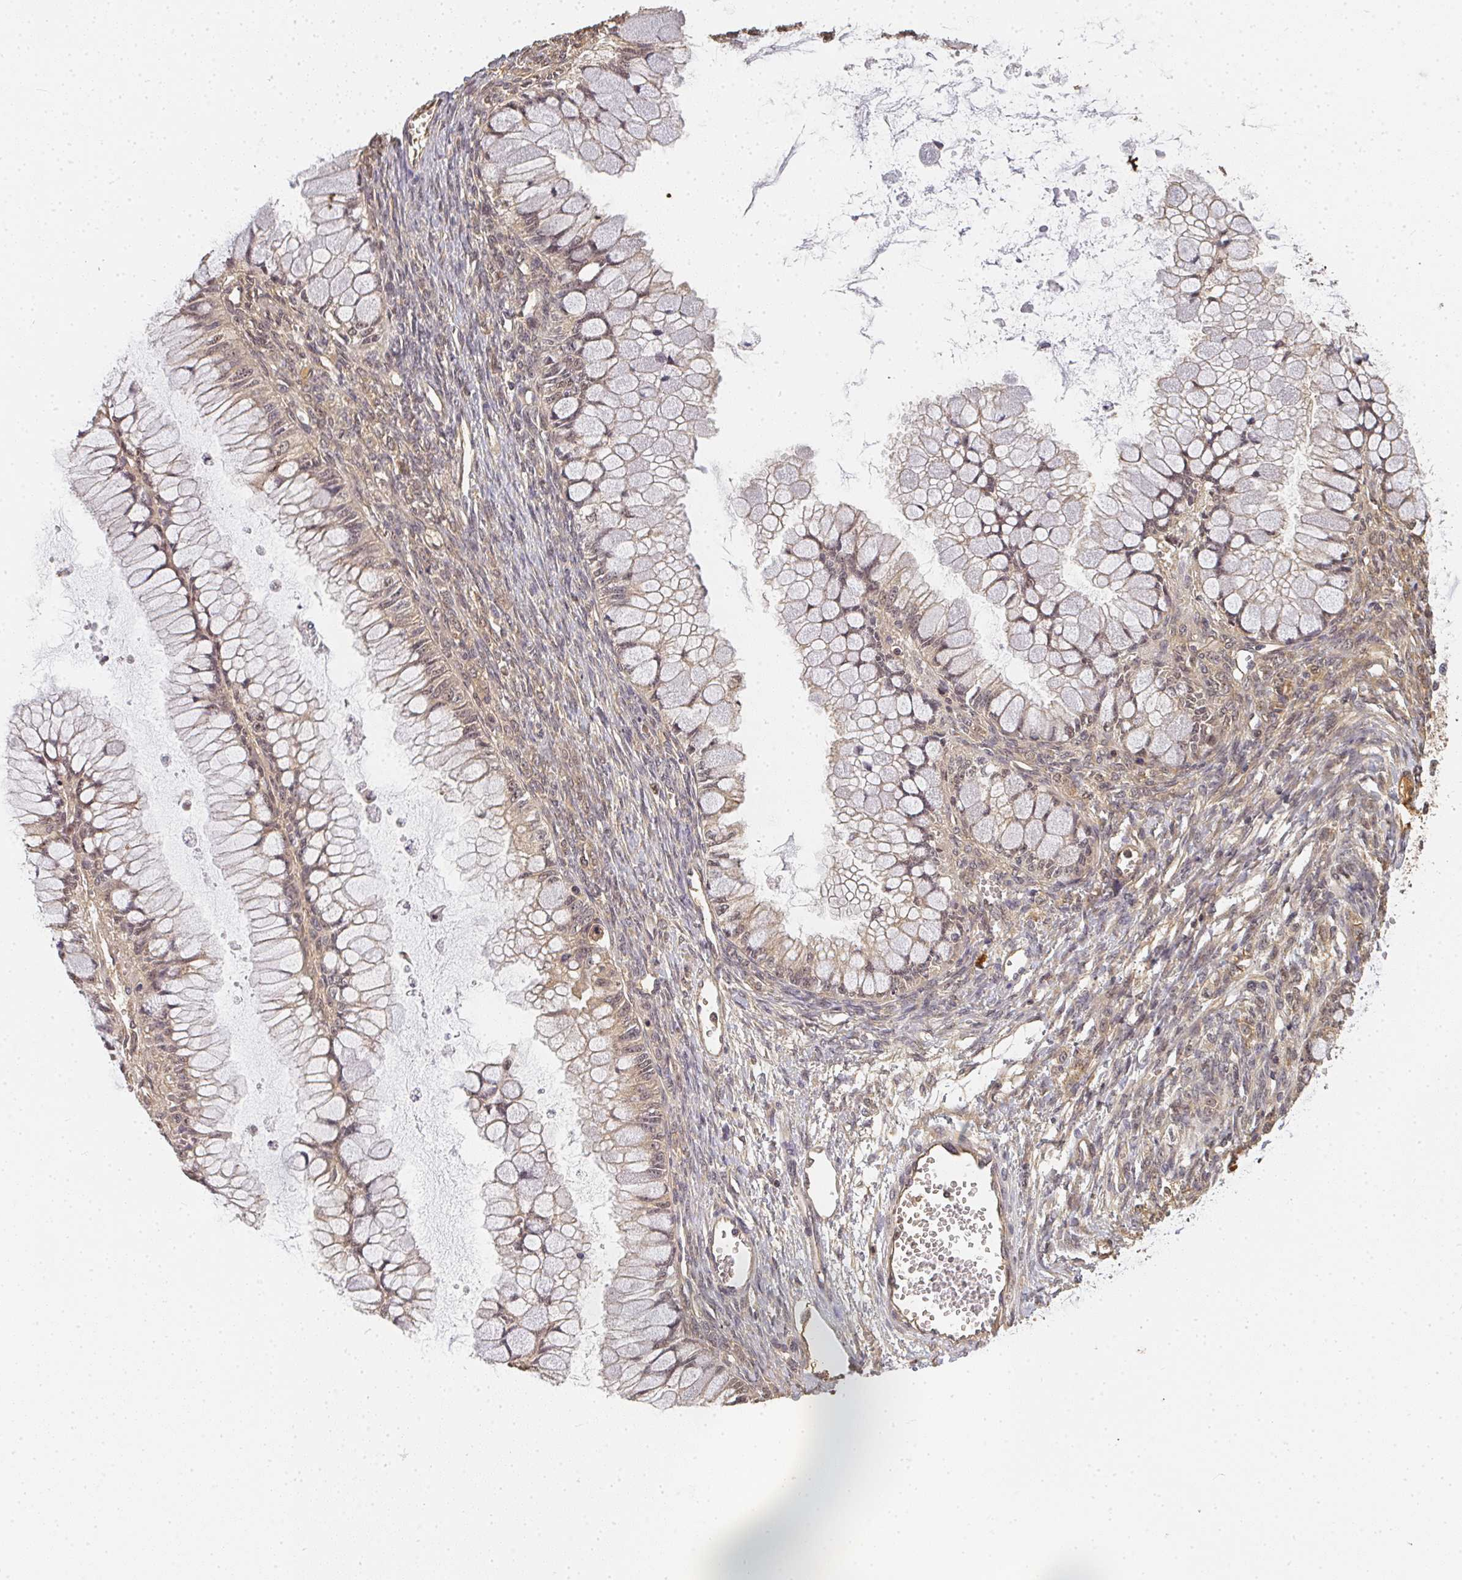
{"staining": {"intensity": "weak", "quantity": ">75%", "location": "cytoplasmic/membranous,nuclear"}, "tissue": "ovarian cancer", "cell_type": "Tumor cells", "image_type": "cancer", "snomed": [{"axis": "morphology", "description": "Cystadenocarcinoma, mucinous, NOS"}, {"axis": "topography", "description": "Ovary"}], "caption": "DAB immunohistochemical staining of human mucinous cystadenocarcinoma (ovarian) exhibits weak cytoplasmic/membranous and nuclear protein staining in approximately >75% of tumor cells.", "gene": "SLC35B3", "patient": {"sex": "female", "age": 34}}